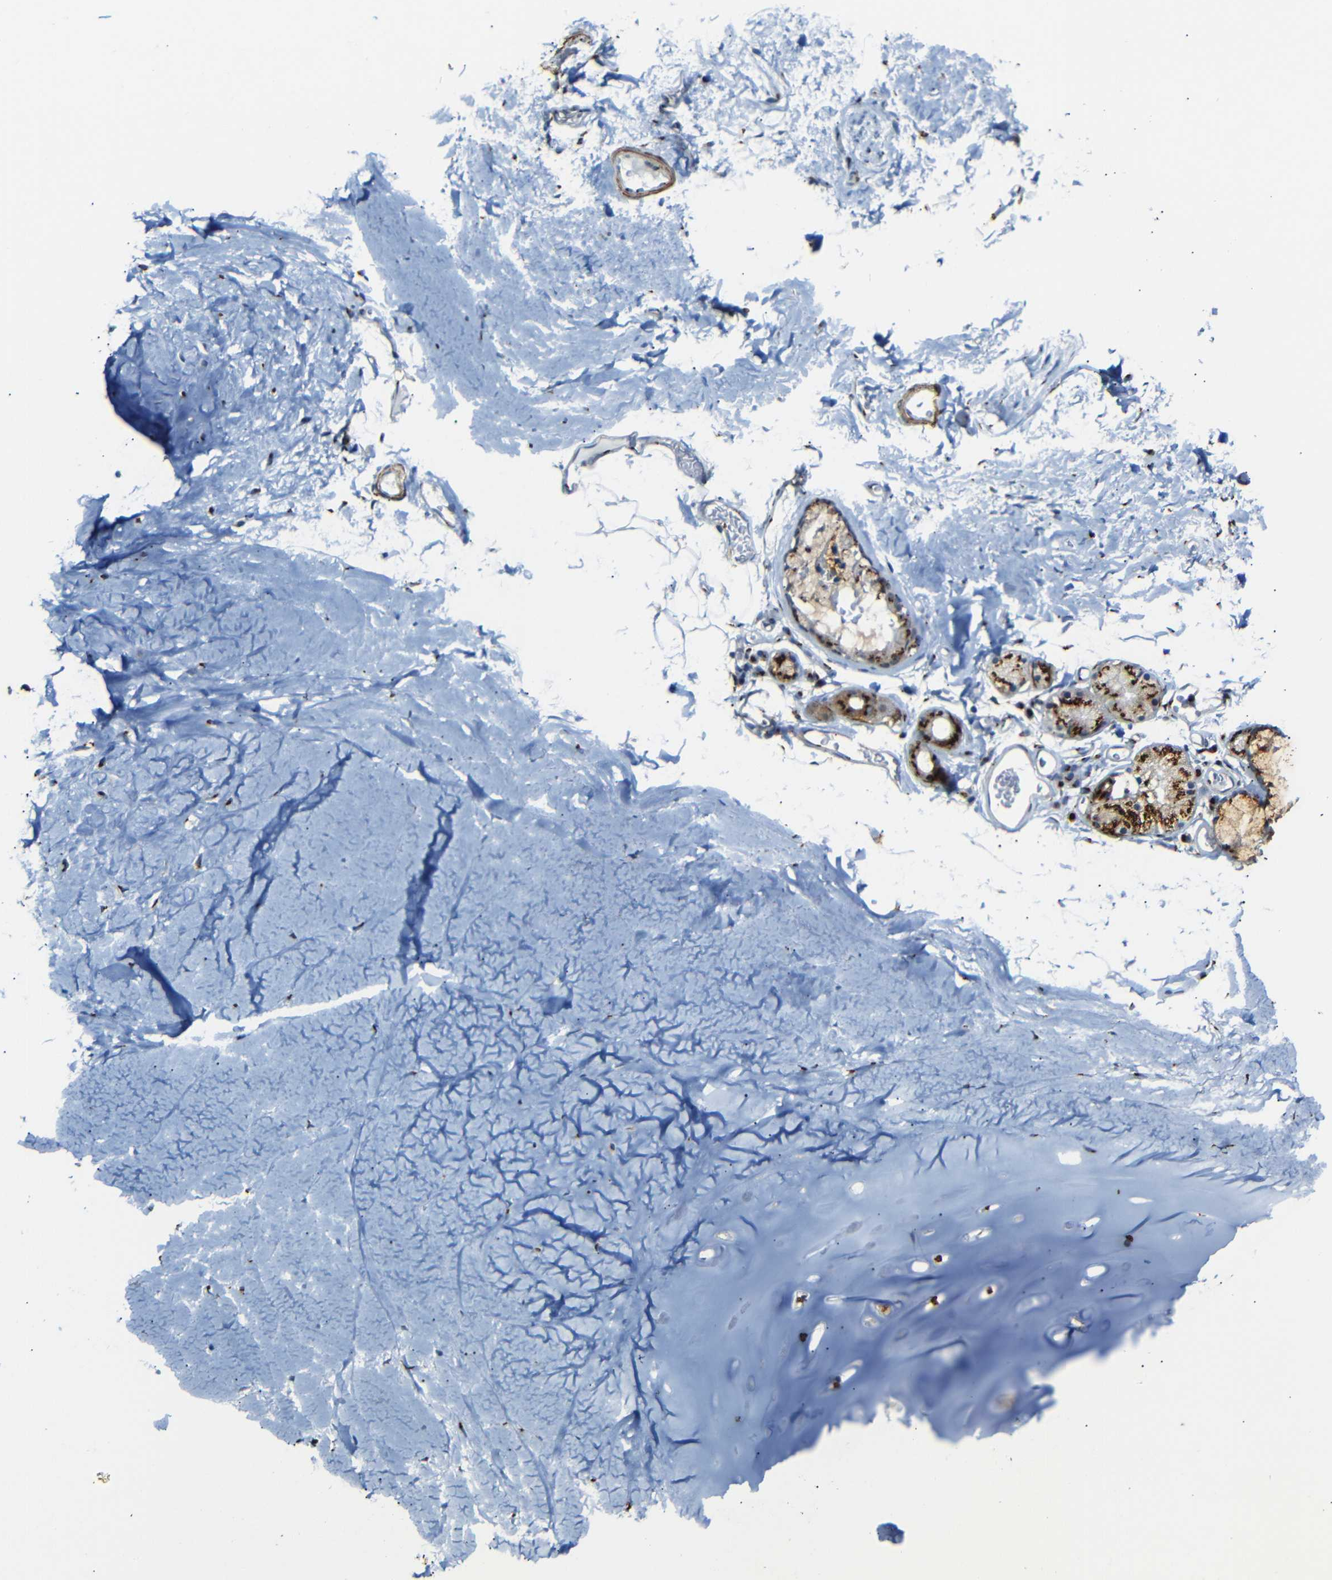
{"staining": {"intensity": "moderate", "quantity": "<25%", "location": "cytoplasmic/membranous"}, "tissue": "adipose tissue", "cell_type": "Adipocytes", "image_type": "normal", "snomed": [{"axis": "morphology", "description": "Normal tissue, NOS"}, {"axis": "topography", "description": "Bronchus"}], "caption": "Immunohistochemistry (IHC) (DAB) staining of normal adipose tissue shows moderate cytoplasmic/membranous protein staining in approximately <25% of adipocytes. The staining was performed using DAB (3,3'-diaminobenzidine), with brown indicating positive protein expression. Nuclei are stained blue with hematoxylin.", "gene": "TGOLN2", "patient": {"sex": "female", "age": 73}}